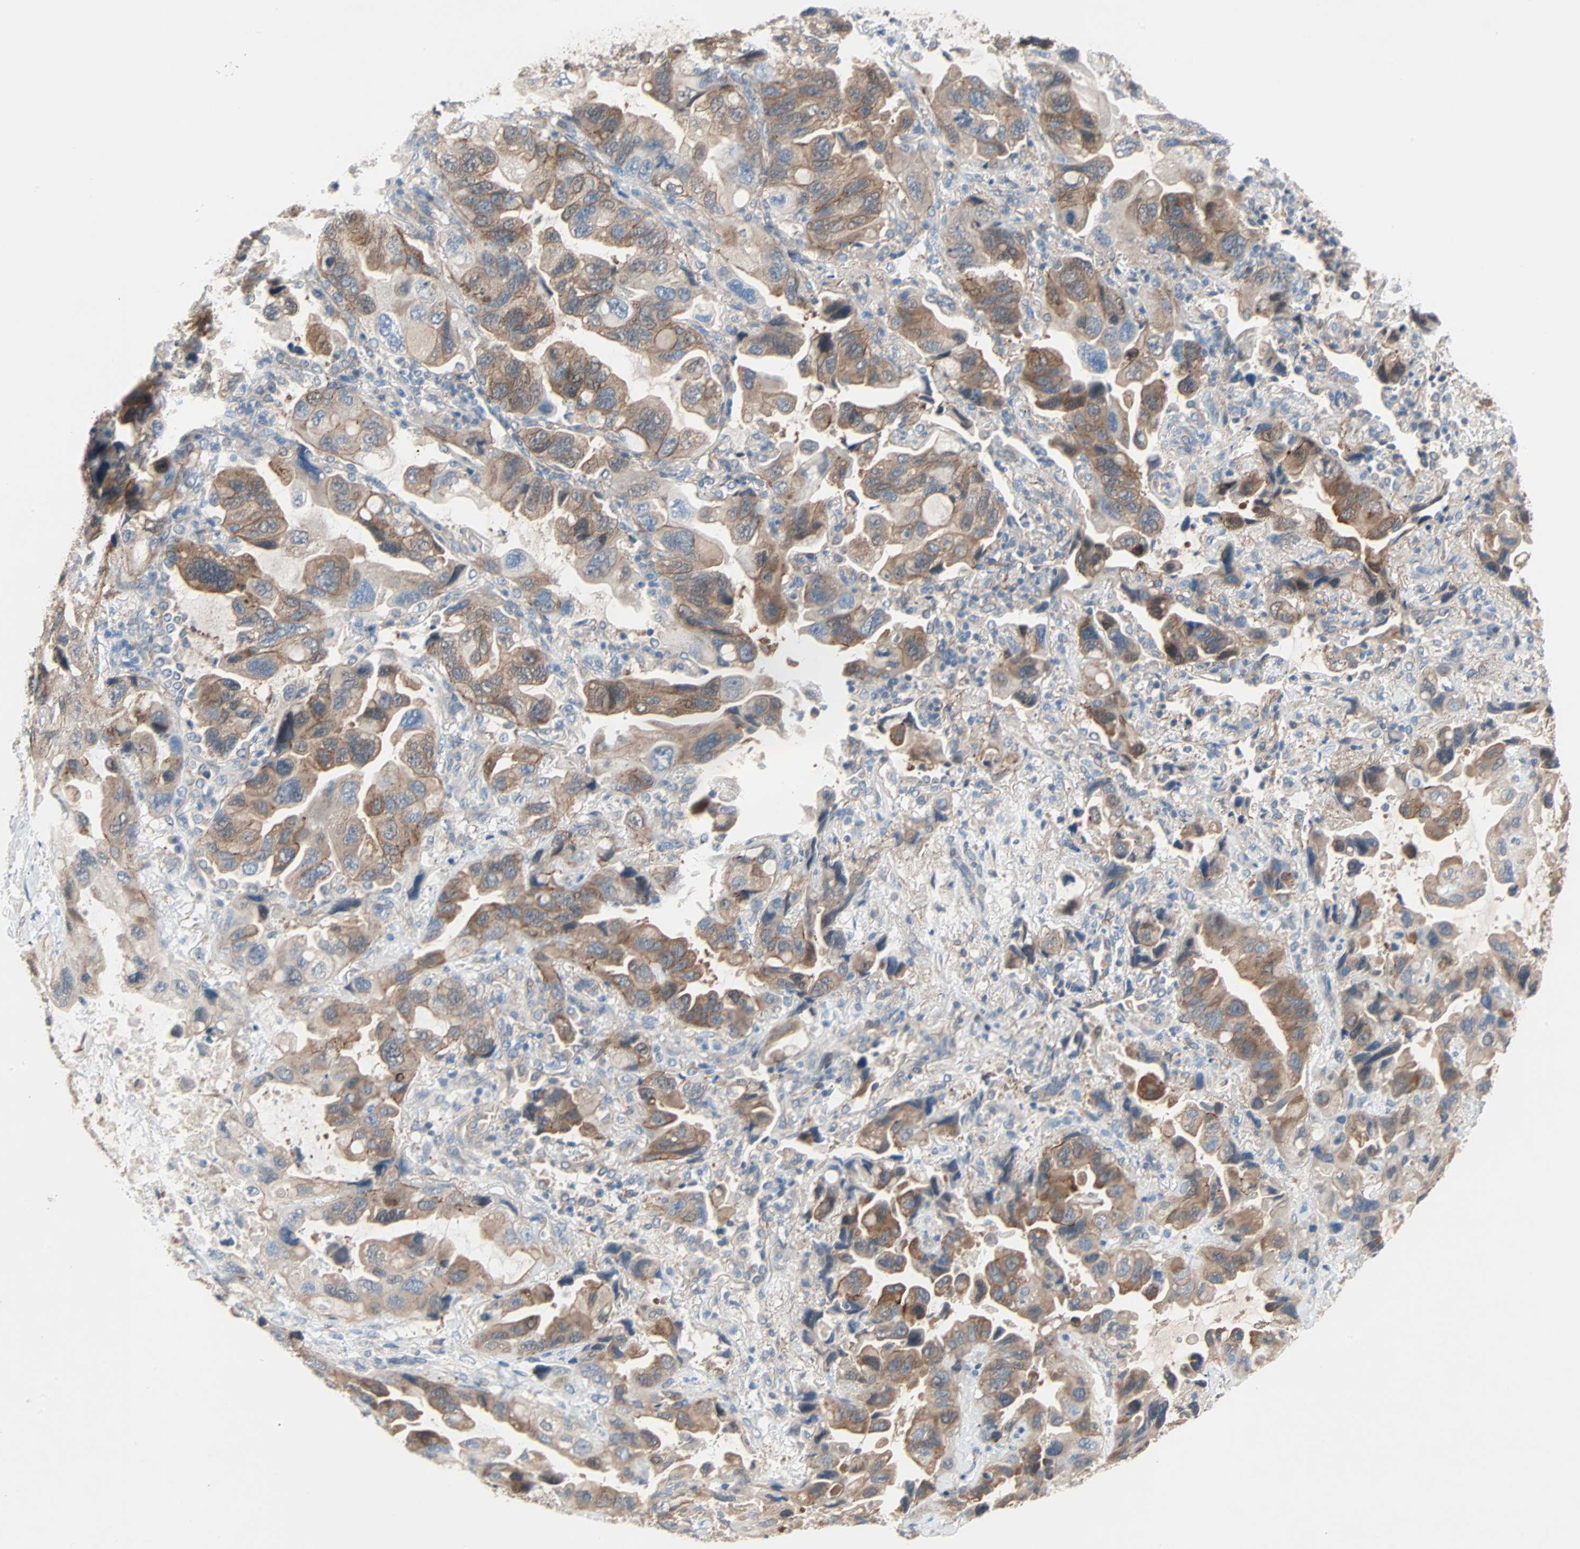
{"staining": {"intensity": "moderate", "quantity": ">75%", "location": "cytoplasmic/membranous"}, "tissue": "lung cancer", "cell_type": "Tumor cells", "image_type": "cancer", "snomed": [{"axis": "morphology", "description": "Squamous cell carcinoma, NOS"}, {"axis": "topography", "description": "Lung"}], "caption": "Immunohistochemical staining of lung cancer (squamous cell carcinoma) demonstrates medium levels of moderate cytoplasmic/membranous protein expression in about >75% of tumor cells.", "gene": "TNFRSF12A", "patient": {"sex": "female", "age": 73}}